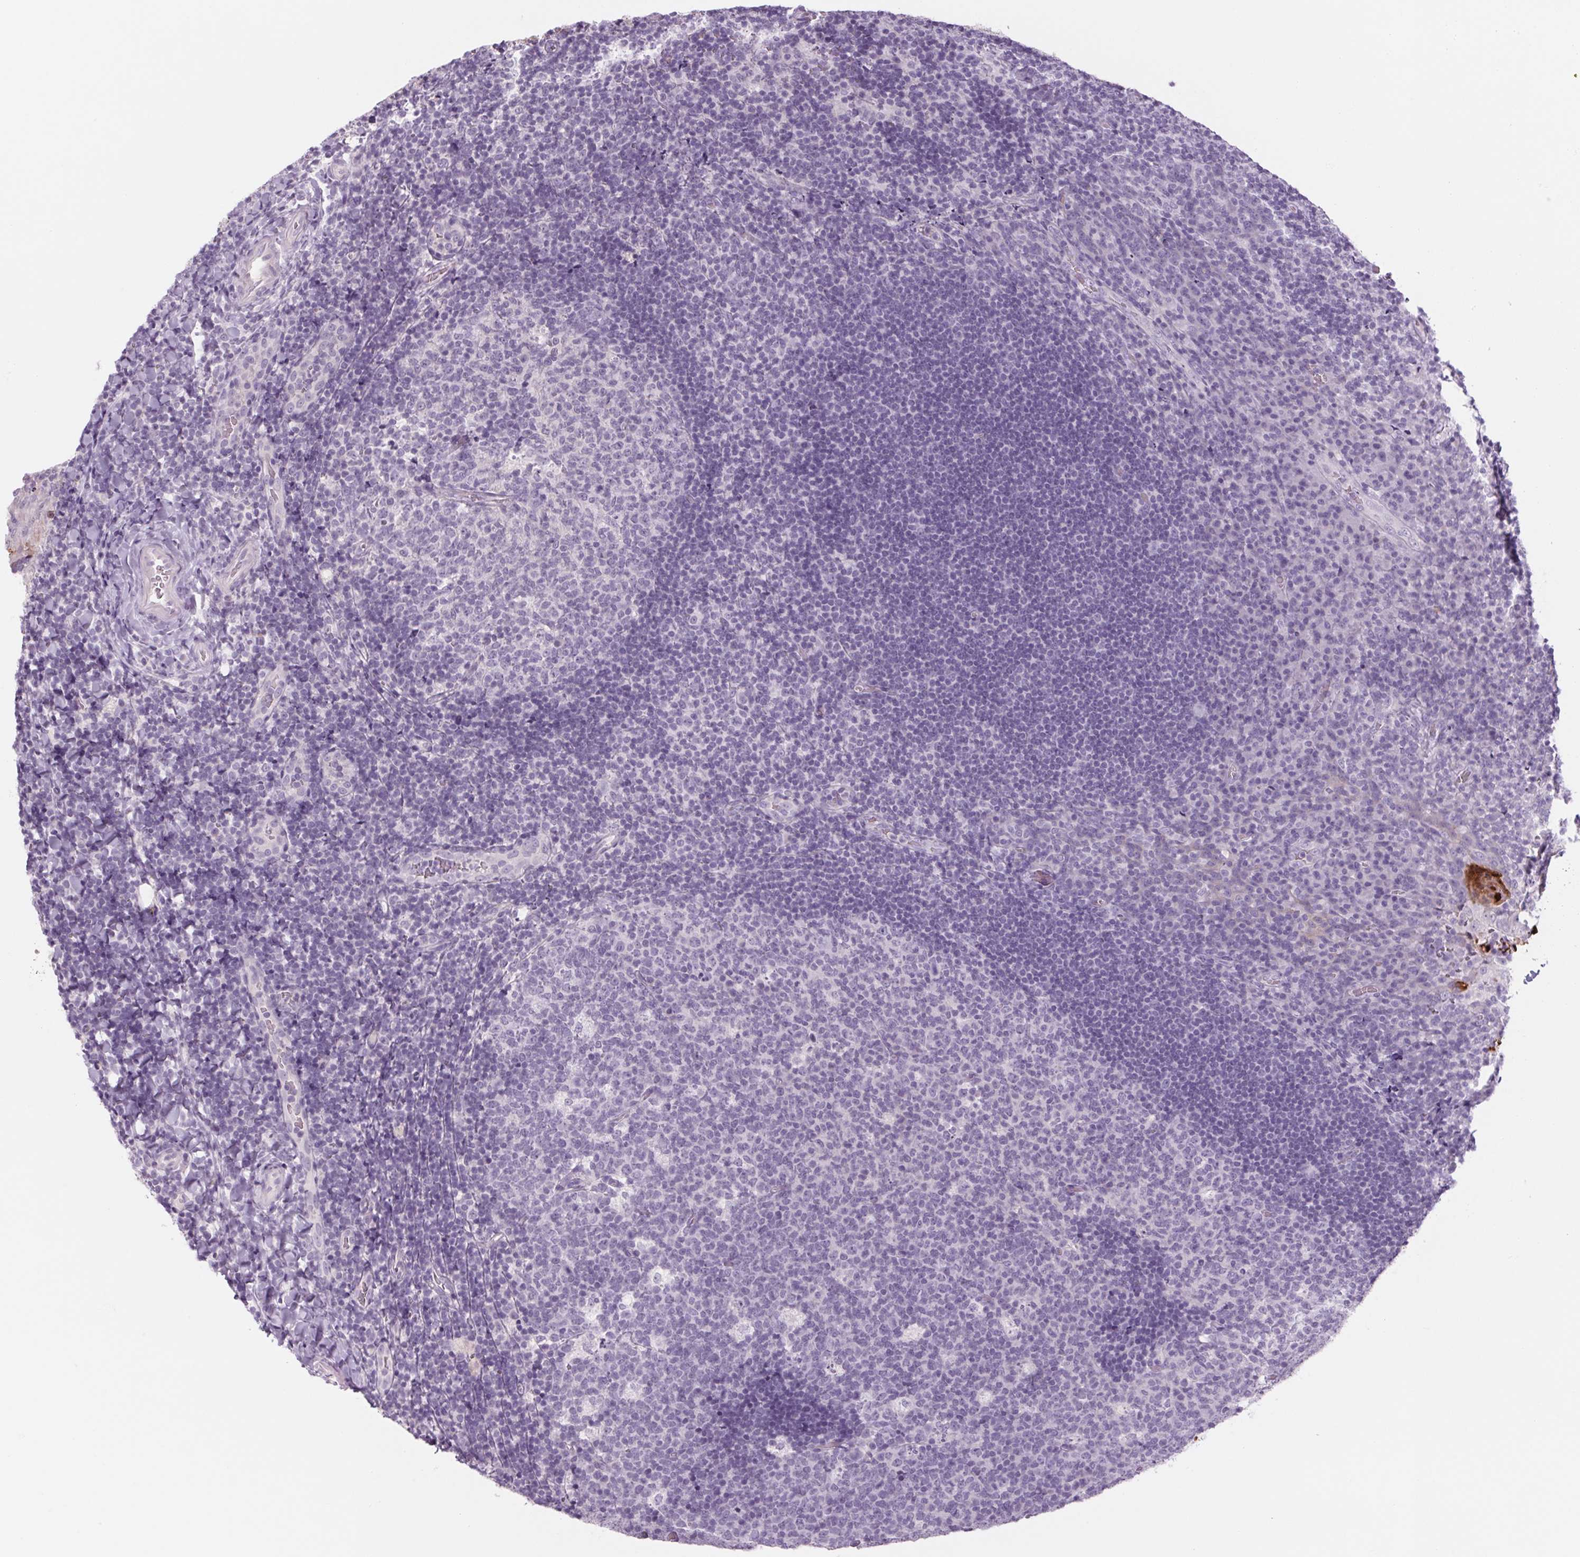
{"staining": {"intensity": "negative", "quantity": "none", "location": "none"}, "tissue": "tonsil", "cell_type": "Germinal center cells", "image_type": "normal", "snomed": [{"axis": "morphology", "description": "Normal tissue, NOS"}, {"axis": "topography", "description": "Tonsil"}], "caption": "The histopathology image shows no significant expression in germinal center cells of tonsil. (Immunohistochemistry (ihc), brightfield microscopy, high magnification).", "gene": "RPTN", "patient": {"sex": "male", "age": 17}}